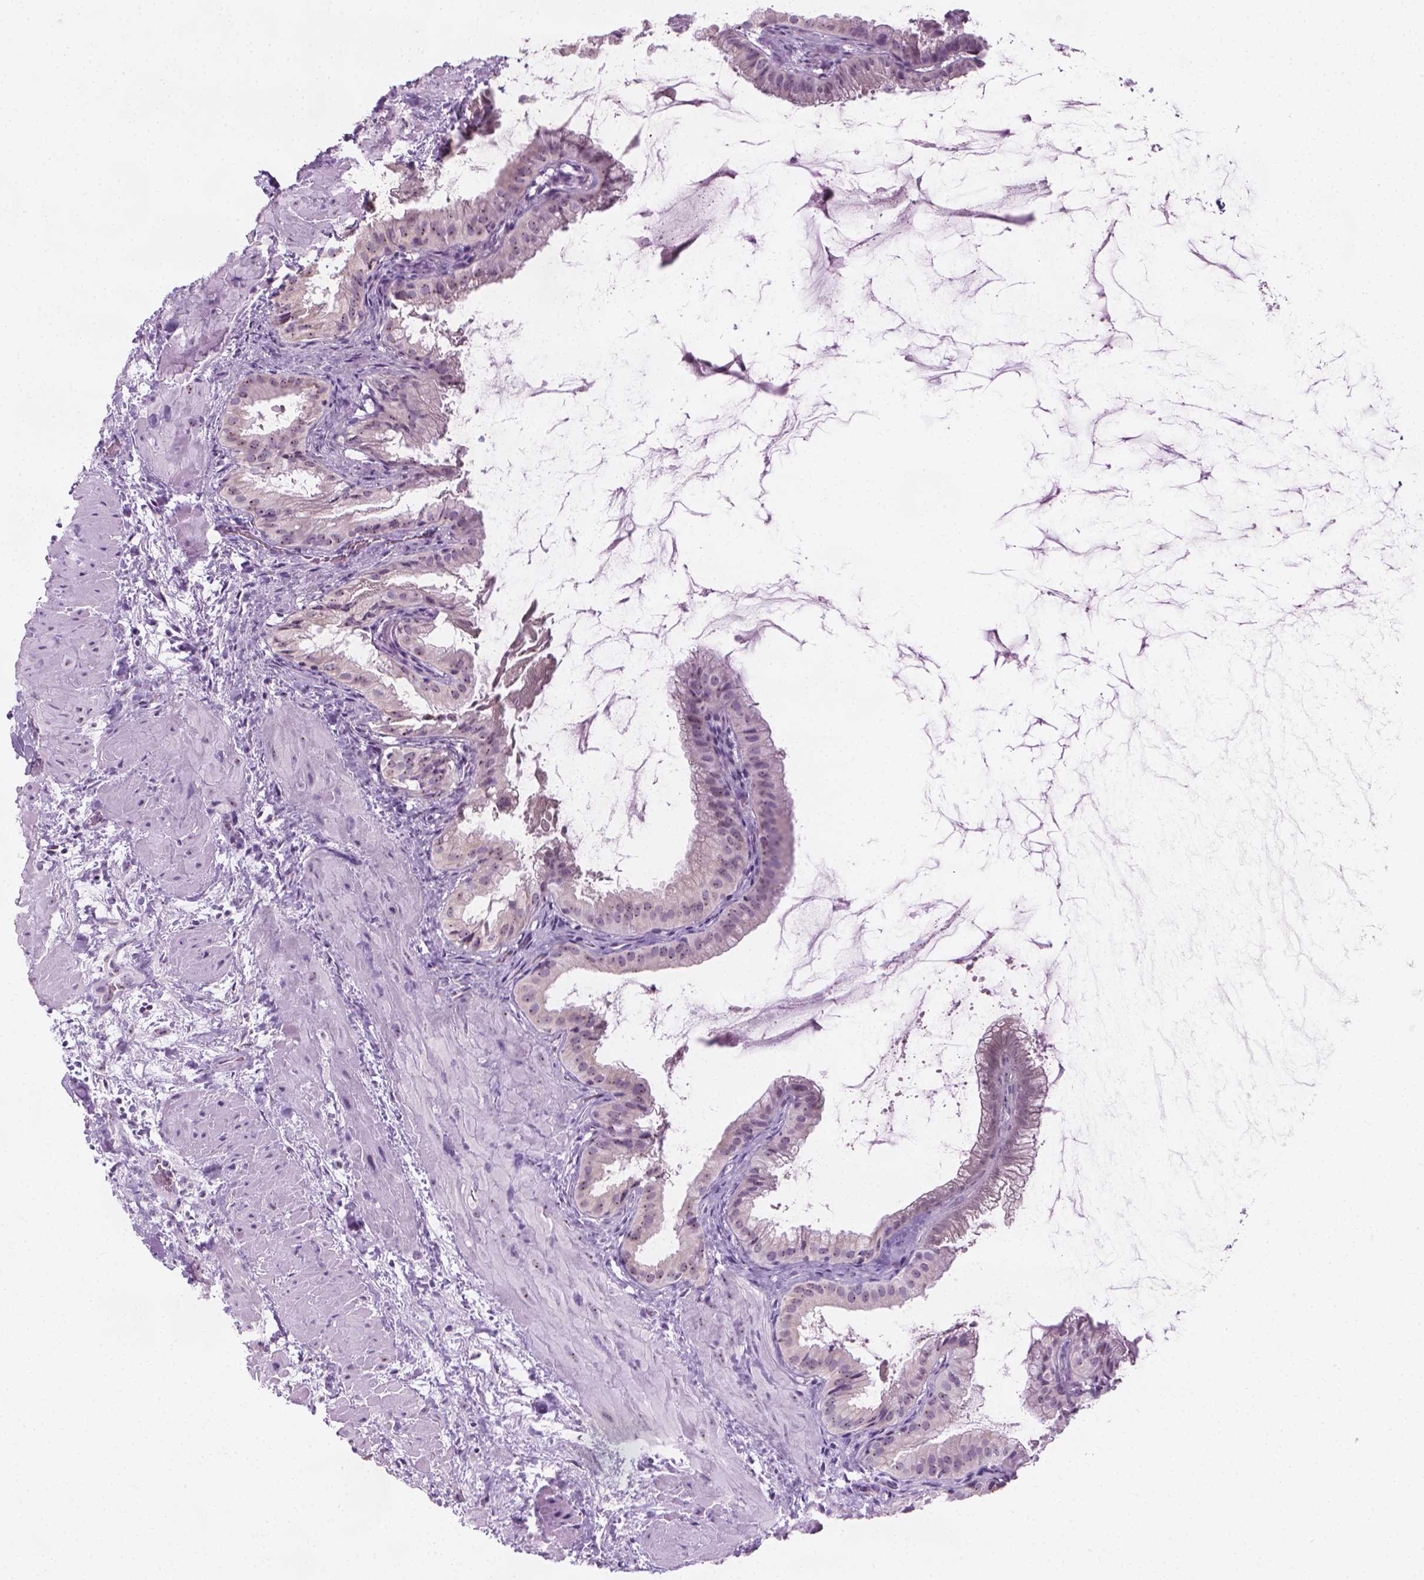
{"staining": {"intensity": "weak", "quantity": ">75%", "location": "nuclear"}, "tissue": "gallbladder", "cell_type": "Glandular cells", "image_type": "normal", "snomed": [{"axis": "morphology", "description": "Normal tissue, NOS"}, {"axis": "topography", "description": "Gallbladder"}], "caption": "This photomicrograph displays immunohistochemistry (IHC) staining of normal gallbladder, with low weak nuclear staining in about >75% of glandular cells.", "gene": "NOL7", "patient": {"sex": "male", "age": 70}}